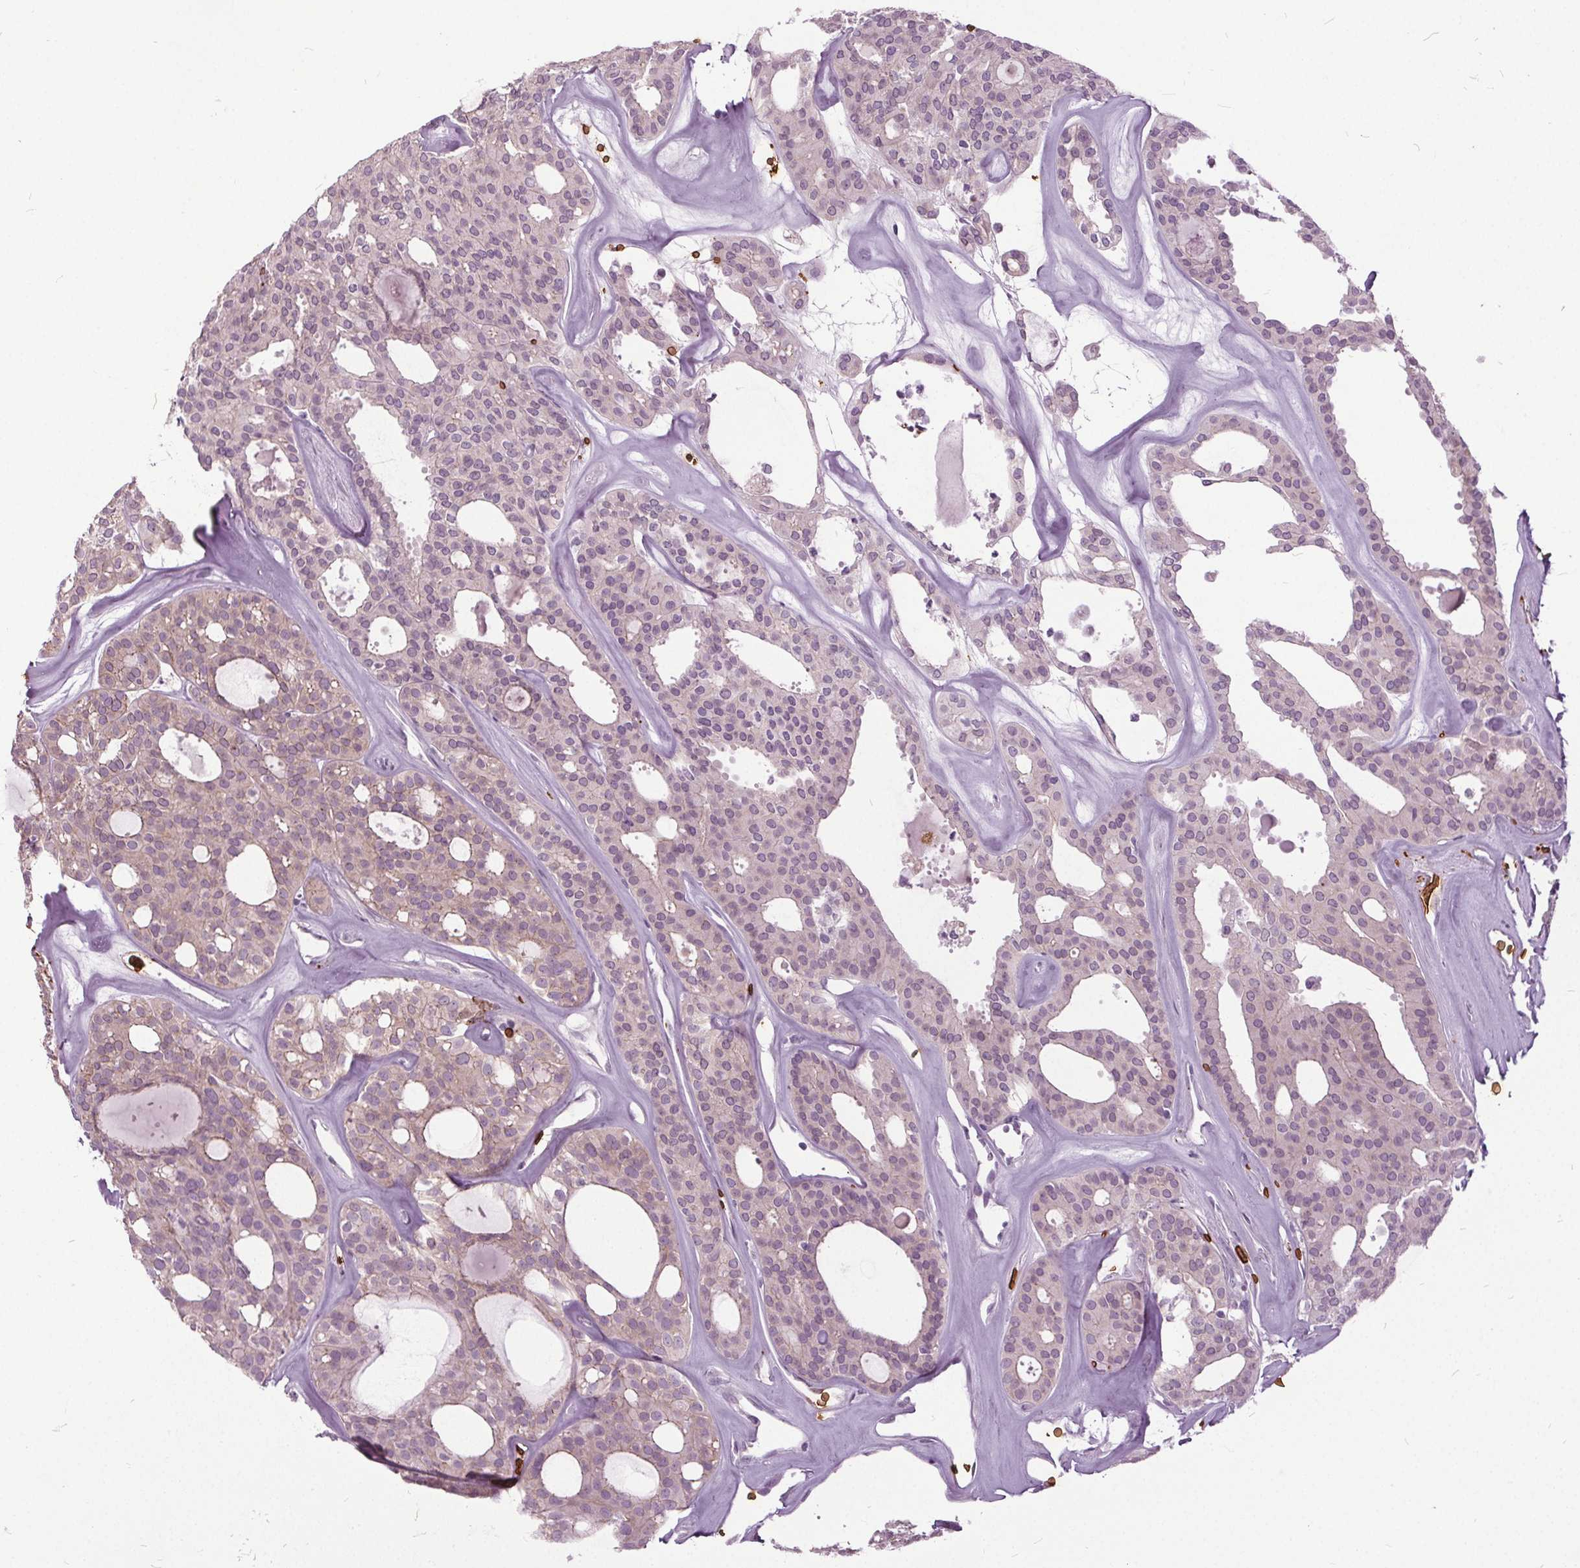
{"staining": {"intensity": "negative", "quantity": "none", "location": "none"}, "tissue": "thyroid cancer", "cell_type": "Tumor cells", "image_type": "cancer", "snomed": [{"axis": "morphology", "description": "Follicular adenoma carcinoma, NOS"}, {"axis": "topography", "description": "Thyroid gland"}], "caption": "DAB immunohistochemical staining of thyroid cancer (follicular adenoma carcinoma) shows no significant expression in tumor cells.", "gene": "SLC4A1", "patient": {"sex": "male", "age": 75}}